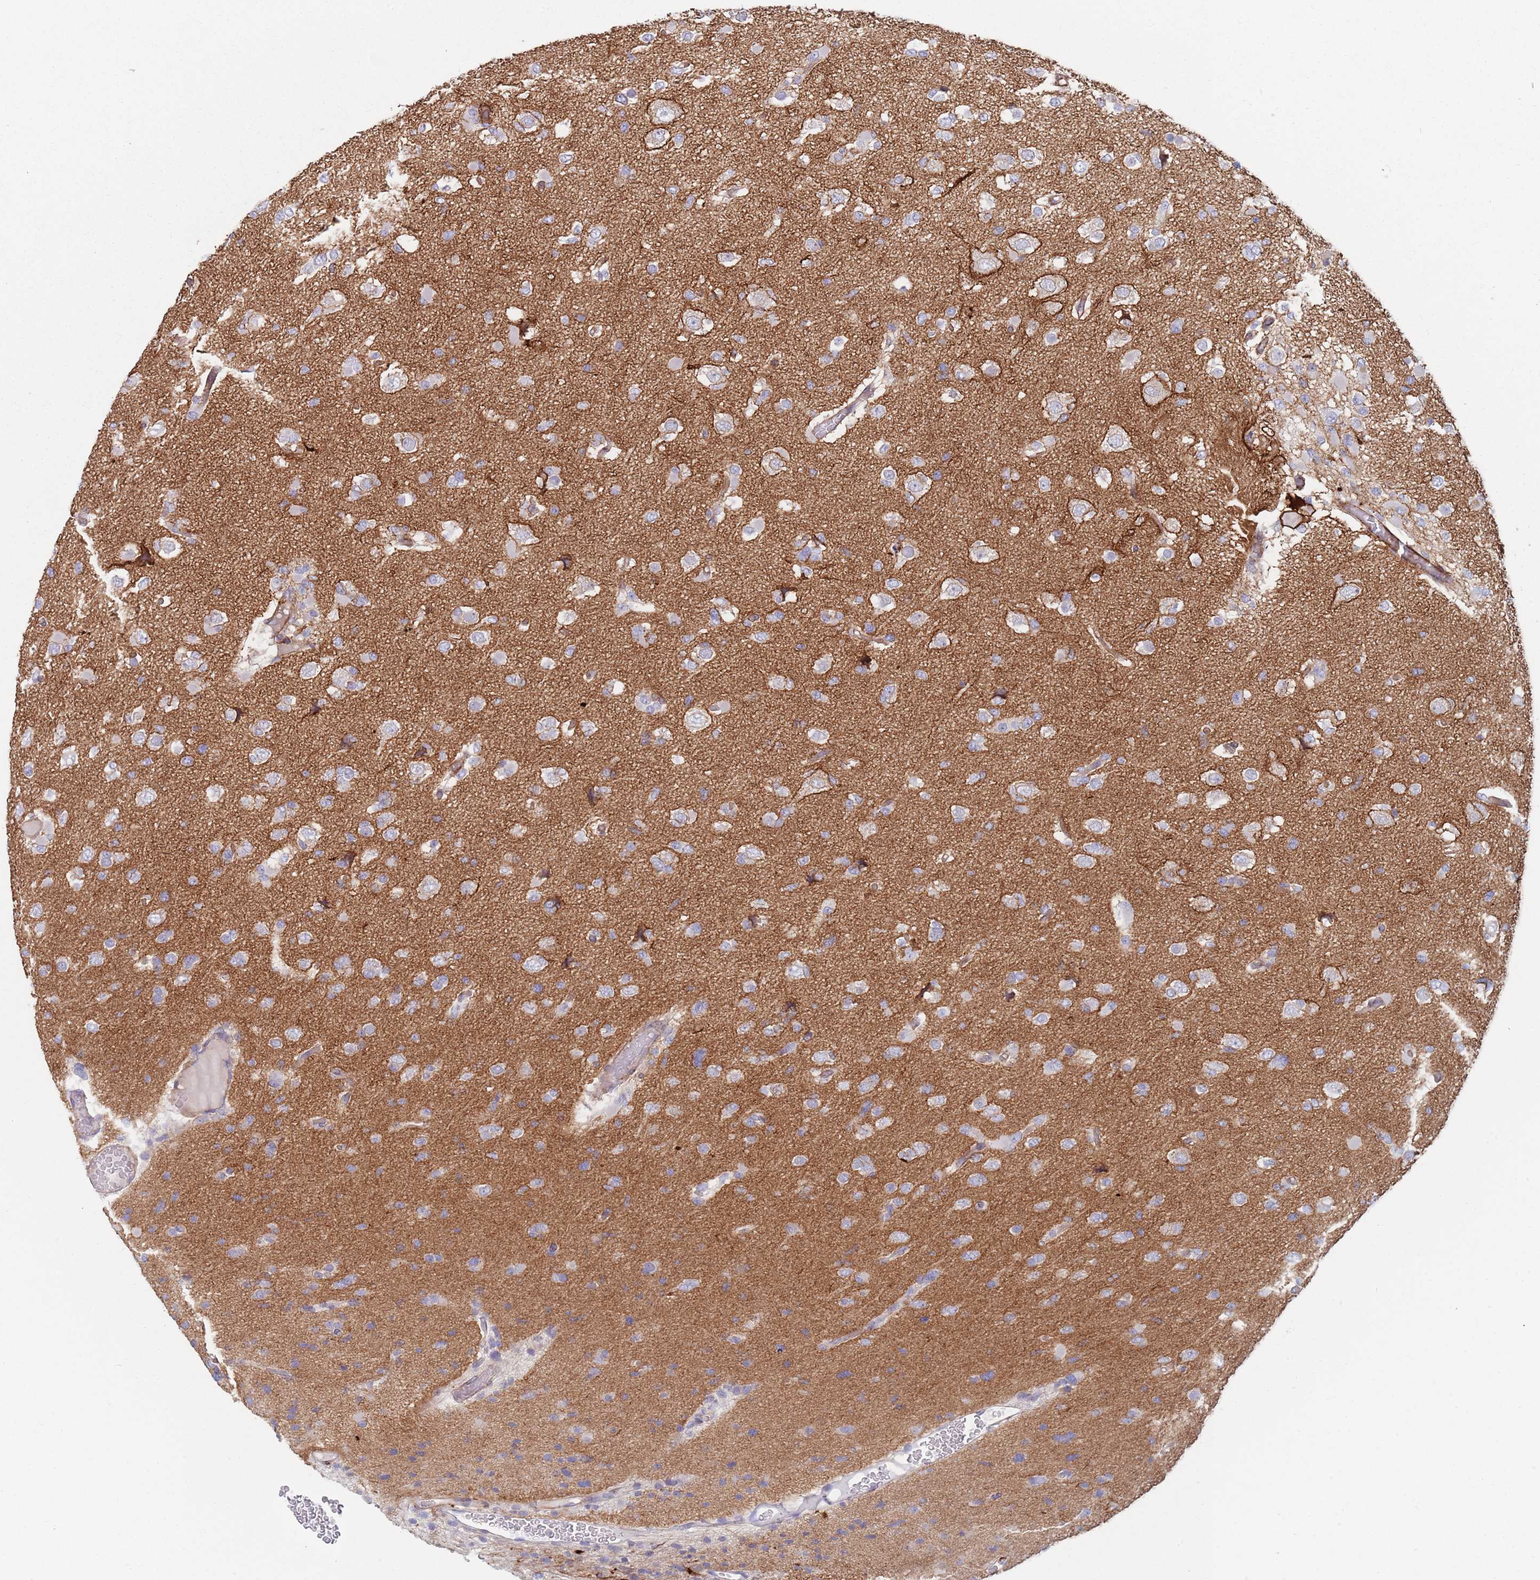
{"staining": {"intensity": "negative", "quantity": "none", "location": "none"}, "tissue": "glioma", "cell_type": "Tumor cells", "image_type": "cancer", "snomed": [{"axis": "morphology", "description": "Glioma, malignant, Low grade"}, {"axis": "topography", "description": "Brain"}], "caption": "DAB immunohistochemical staining of human glioma shows no significant positivity in tumor cells.", "gene": "RNF144A", "patient": {"sex": "female", "age": 22}}